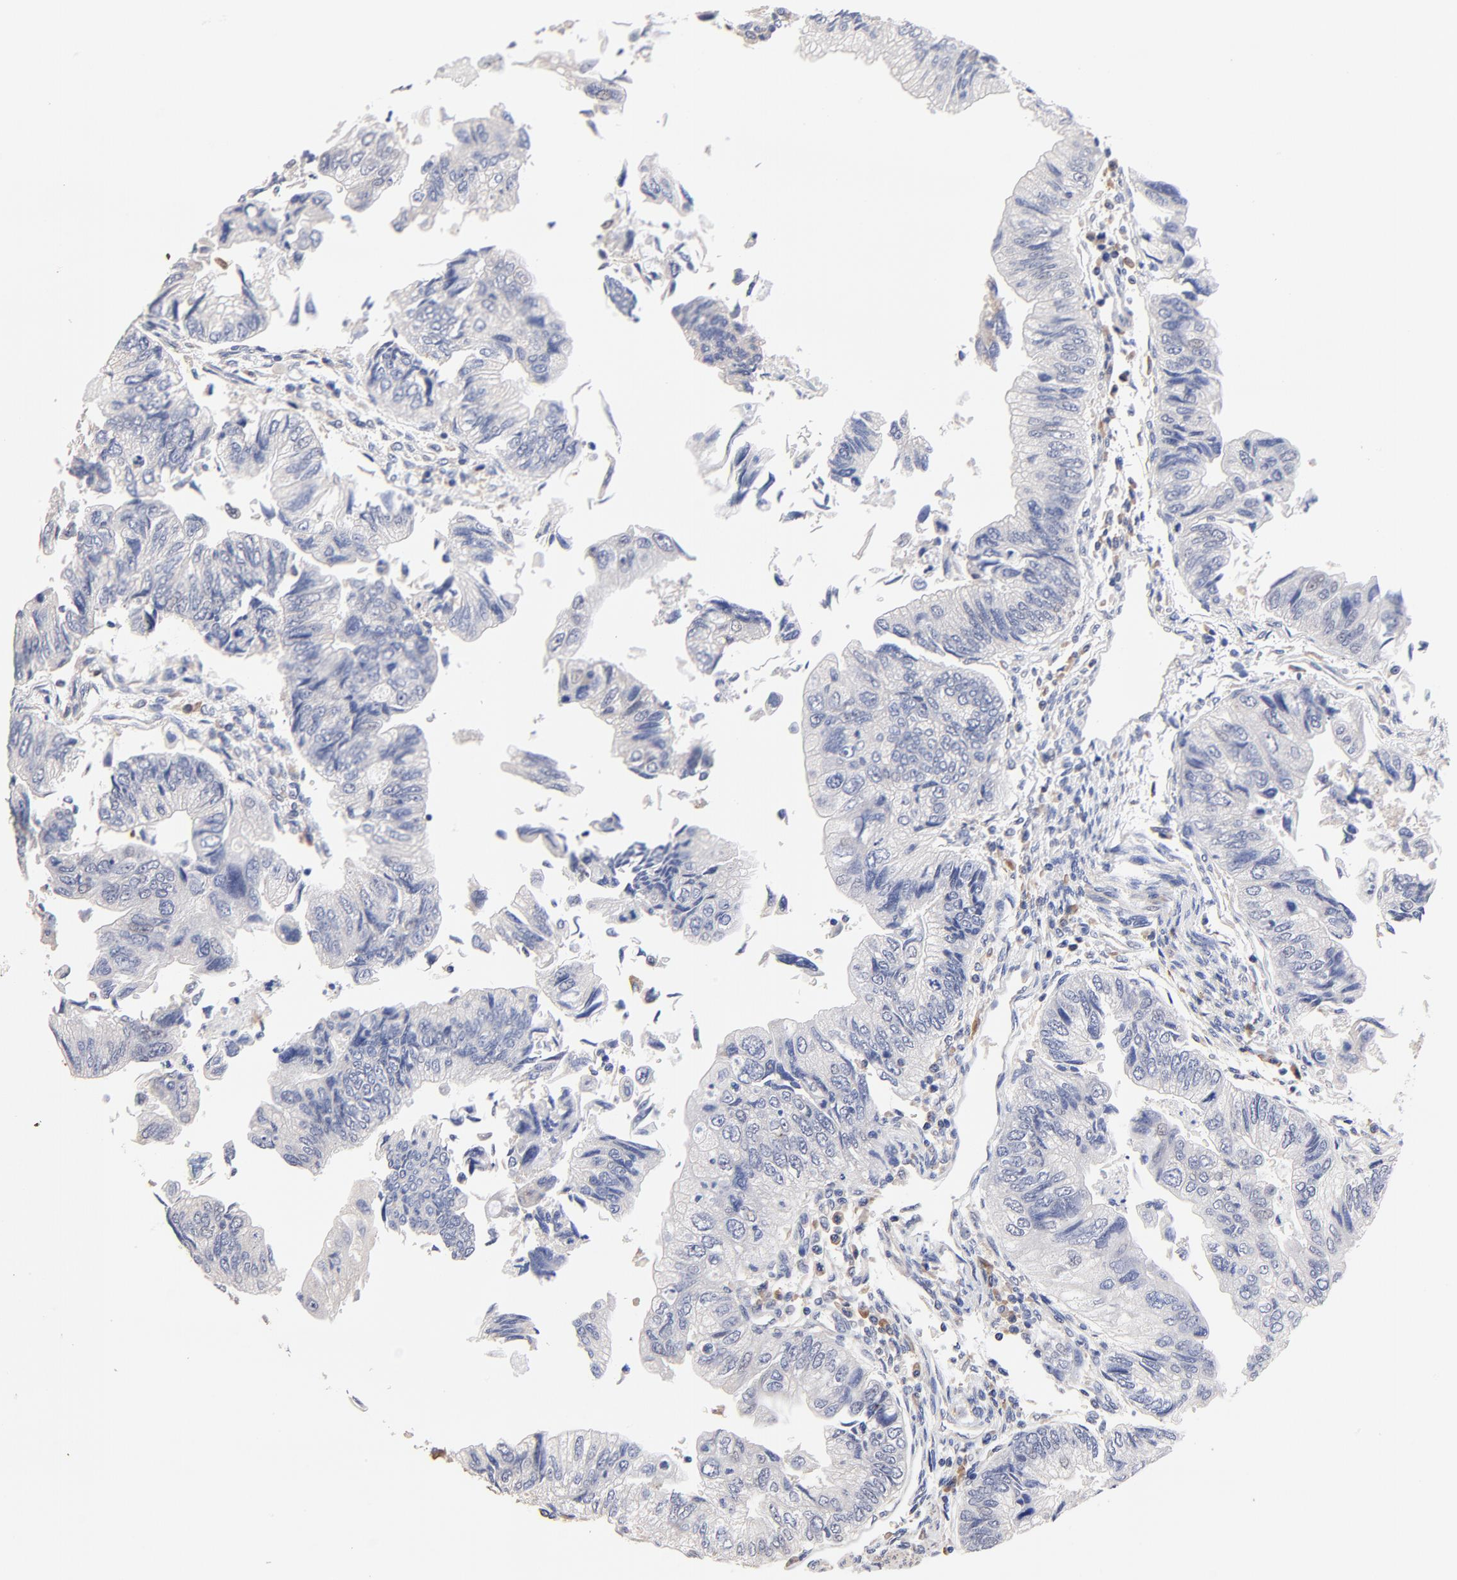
{"staining": {"intensity": "negative", "quantity": "none", "location": "none"}, "tissue": "colorectal cancer", "cell_type": "Tumor cells", "image_type": "cancer", "snomed": [{"axis": "morphology", "description": "Adenocarcinoma, NOS"}, {"axis": "topography", "description": "Colon"}], "caption": "Immunohistochemistry histopathology image of human colorectal cancer stained for a protein (brown), which demonstrates no staining in tumor cells.", "gene": "TWNK", "patient": {"sex": "female", "age": 11}}